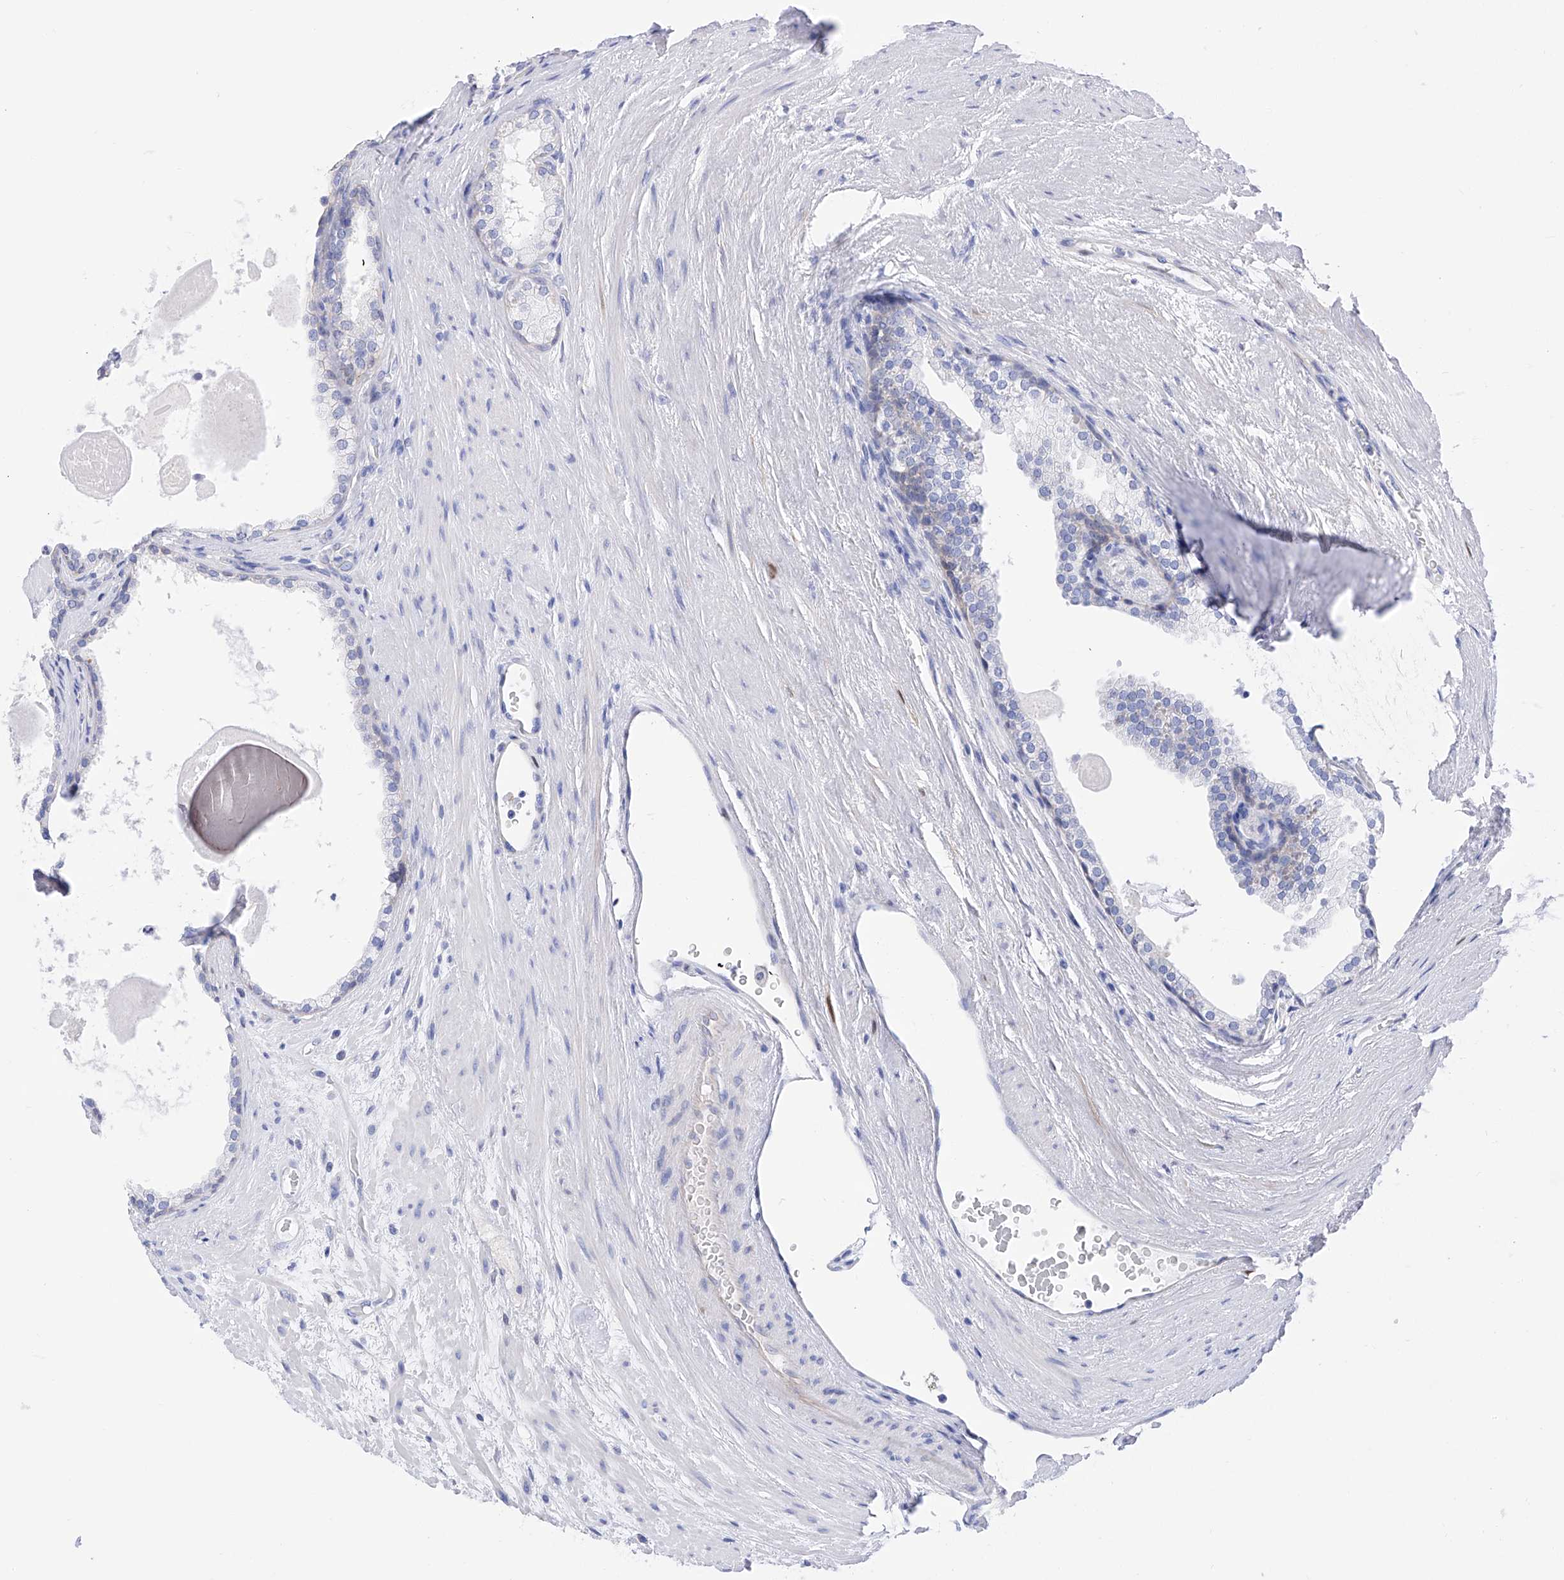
{"staining": {"intensity": "negative", "quantity": "none", "location": "none"}, "tissue": "prostate cancer", "cell_type": "Tumor cells", "image_type": "cancer", "snomed": [{"axis": "morphology", "description": "Normal morphology"}, {"axis": "morphology", "description": "Adenocarcinoma, Low grade"}, {"axis": "topography", "description": "Prostate"}], "caption": "A high-resolution image shows IHC staining of prostate cancer, which demonstrates no significant positivity in tumor cells. (IHC, brightfield microscopy, high magnification).", "gene": "TRPC7", "patient": {"sex": "male", "age": 72}}